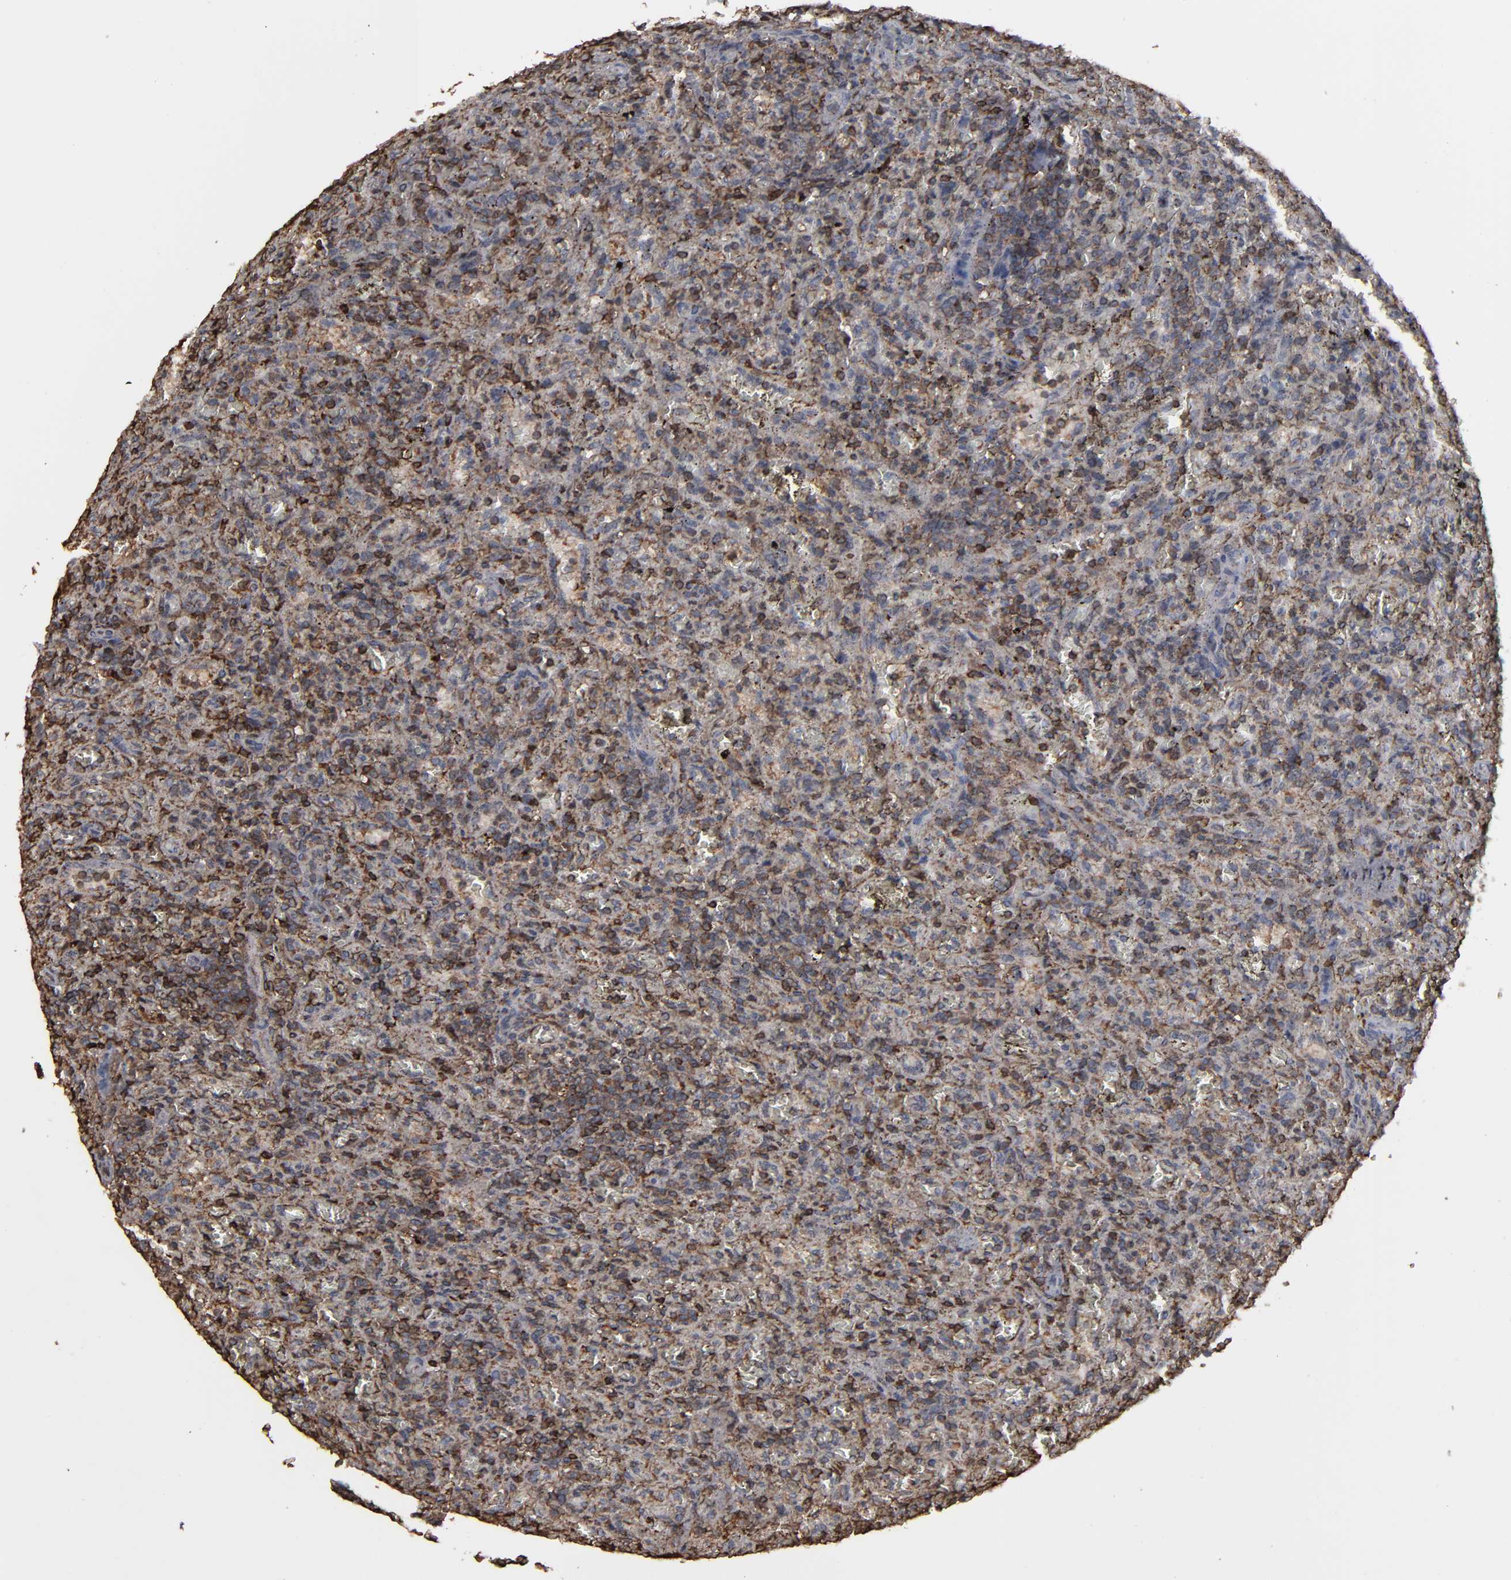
{"staining": {"intensity": "moderate", "quantity": ">75%", "location": "cytoplasmic/membranous,nuclear"}, "tissue": "lymphoma", "cell_type": "Tumor cells", "image_type": "cancer", "snomed": [{"axis": "morphology", "description": "Malignant lymphoma, non-Hodgkin's type, Low grade"}, {"axis": "topography", "description": "Spleen"}], "caption": "This image demonstrates IHC staining of human lymphoma, with medium moderate cytoplasmic/membranous and nuclear staining in approximately >75% of tumor cells.", "gene": "KIAA2026", "patient": {"sex": "female", "age": 64}}